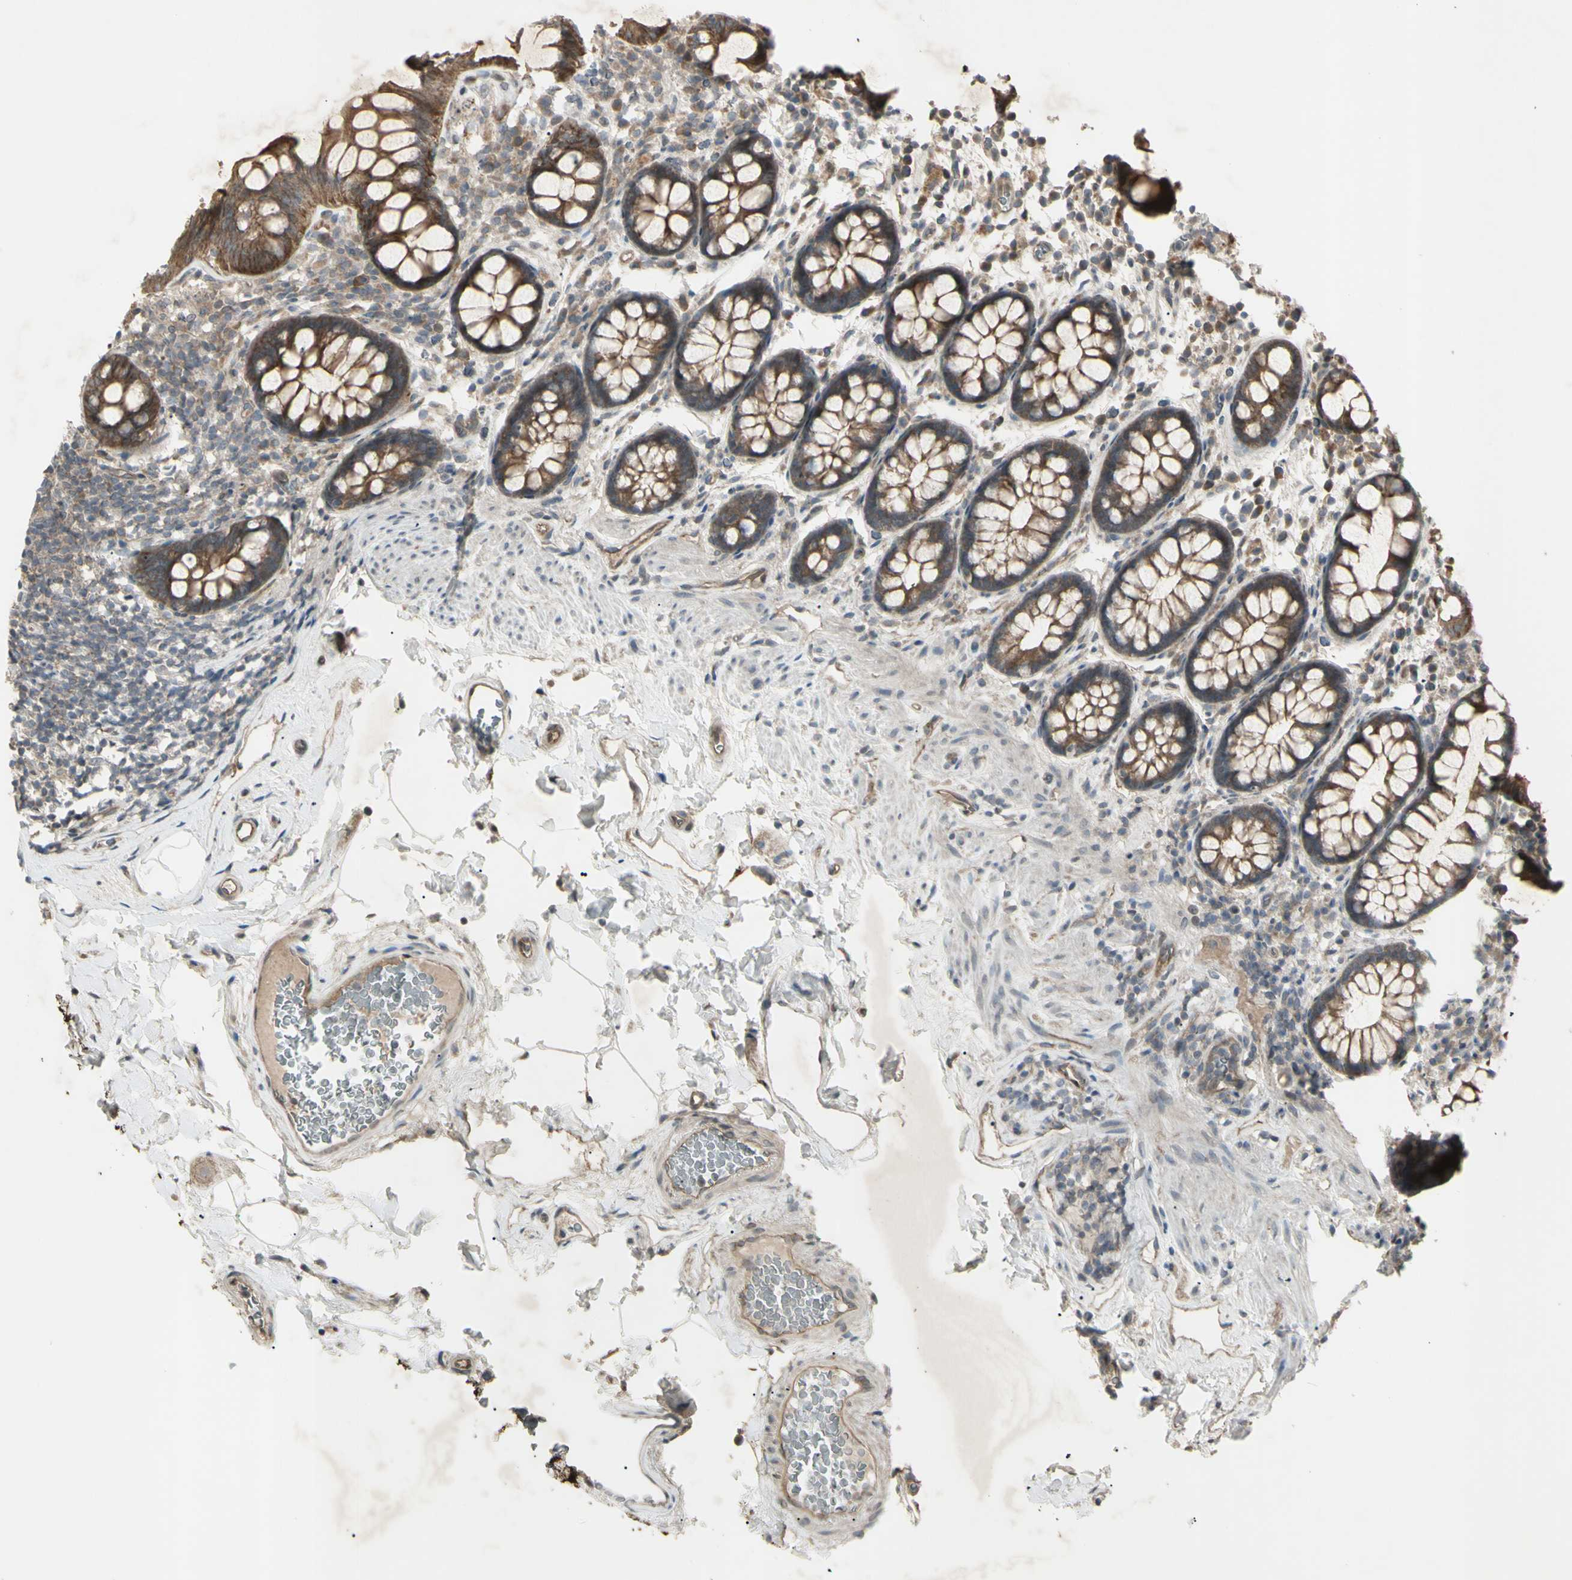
{"staining": {"intensity": "moderate", "quantity": ">75%", "location": "cytoplasmic/membranous"}, "tissue": "colon", "cell_type": "Endothelial cells", "image_type": "normal", "snomed": [{"axis": "morphology", "description": "Normal tissue, NOS"}, {"axis": "topography", "description": "Colon"}], "caption": "The photomicrograph displays staining of normal colon, revealing moderate cytoplasmic/membranous protein positivity (brown color) within endothelial cells. The staining is performed using DAB brown chromogen to label protein expression. The nuclei are counter-stained blue using hematoxylin.", "gene": "JAG1", "patient": {"sex": "female", "age": 80}}